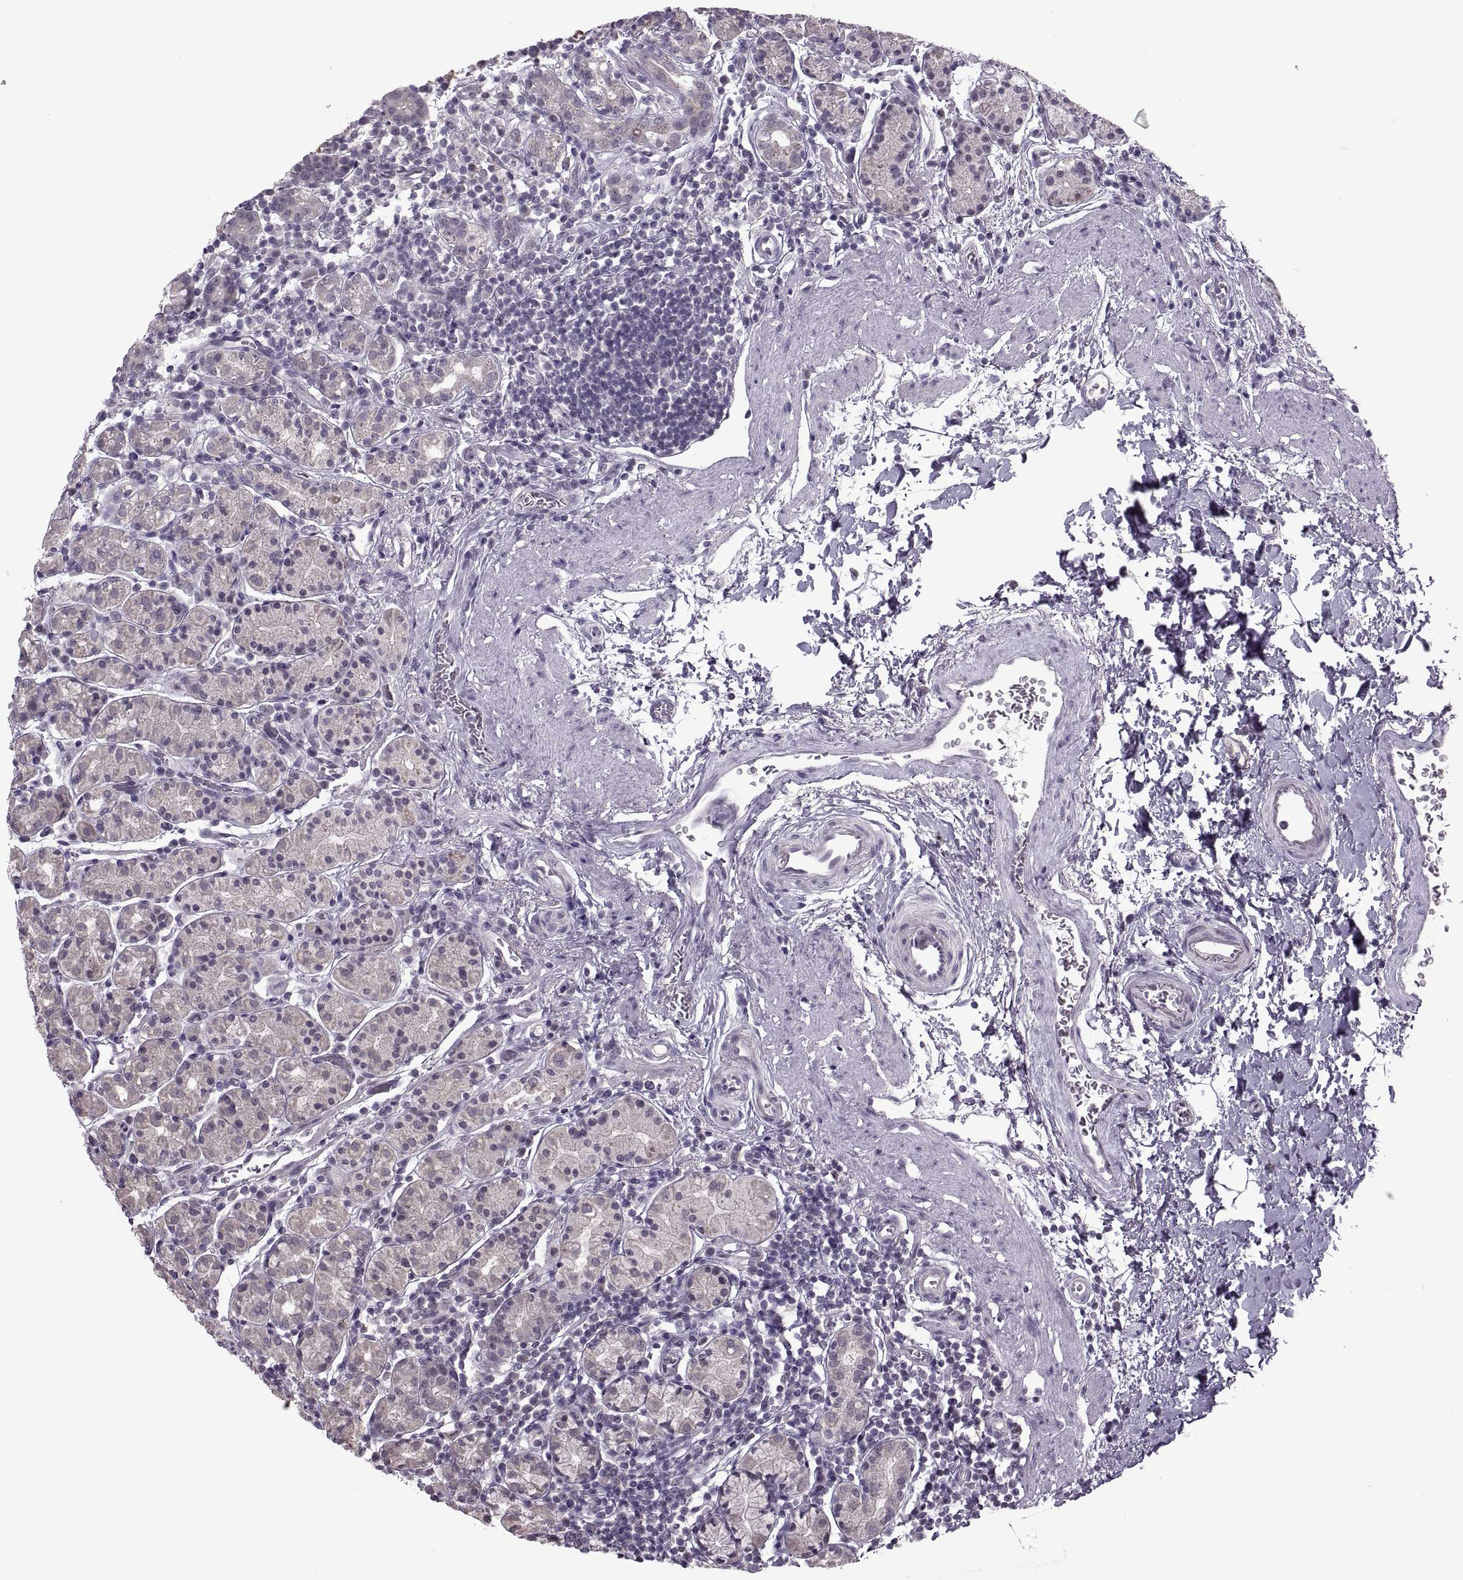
{"staining": {"intensity": "negative", "quantity": "none", "location": "none"}, "tissue": "stomach", "cell_type": "Glandular cells", "image_type": "normal", "snomed": [{"axis": "morphology", "description": "Normal tissue, NOS"}, {"axis": "topography", "description": "Stomach, upper"}, {"axis": "topography", "description": "Stomach"}], "caption": "A micrograph of stomach stained for a protein exhibits no brown staining in glandular cells. The staining was performed using DAB to visualize the protein expression in brown, while the nuclei were stained in blue with hematoxylin (Magnification: 20x).", "gene": "MGAT4D", "patient": {"sex": "male", "age": 62}}